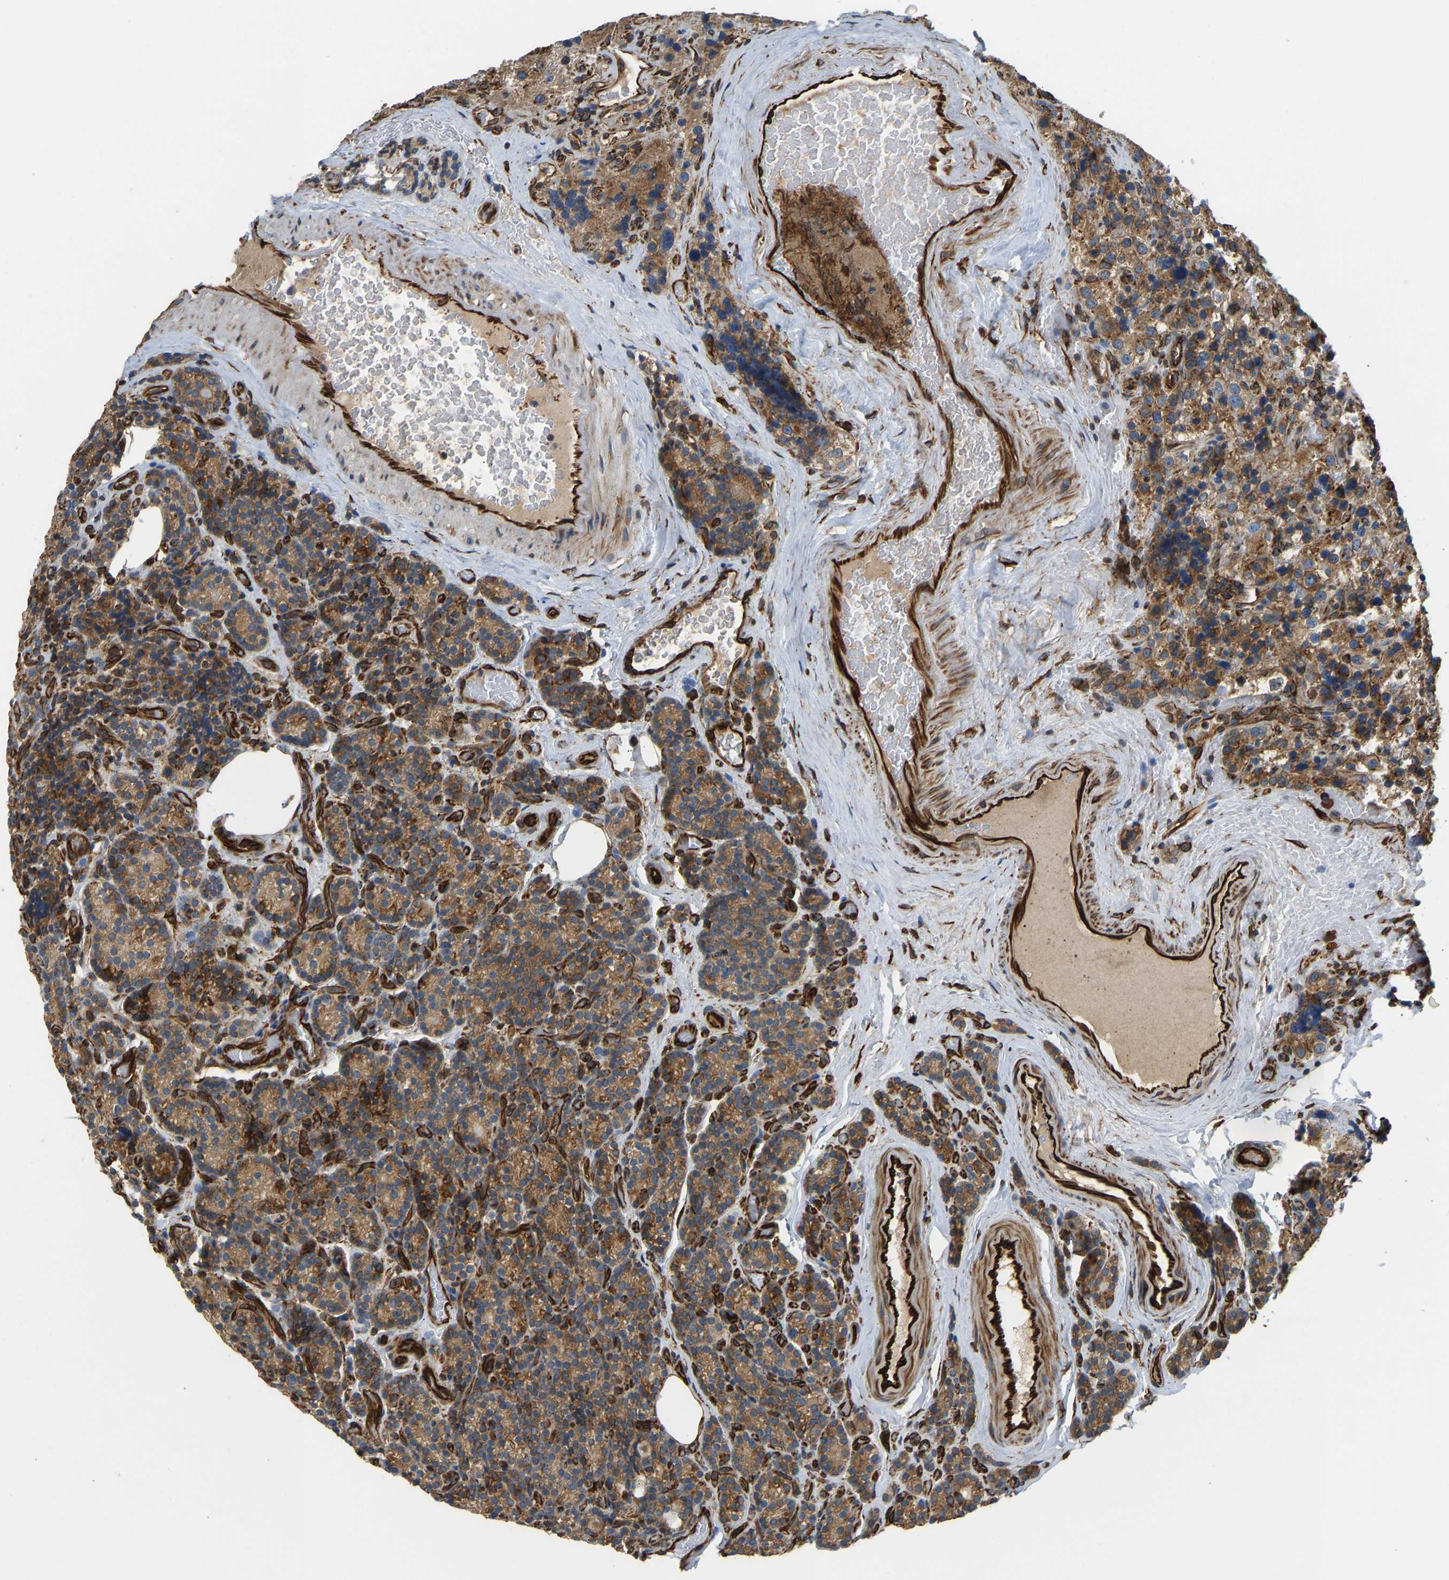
{"staining": {"intensity": "moderate", "quantity": ">75%", "location": "cytoplasmic/membranous"}, "tissue": "parathyroid gland", "cell_type": "Glandular cells", "image_type": "normal", "snomed": [{"axis": "morphology", "description": "Normal tissue, NOS"}, {"axis": "morphology", "description": "Adenoma, NOS"}, {"axis": "topography", "description": "Parathyroid gland"}], "caption": "This micrograph demonstrates IHC staining of benign parathyroid gland, with medium moderate cytoplasmic/membranous positivity in approximately >75% of glandular cells.", "gene": "BEX3", "patient": {"sex": "female", "age": 51}}